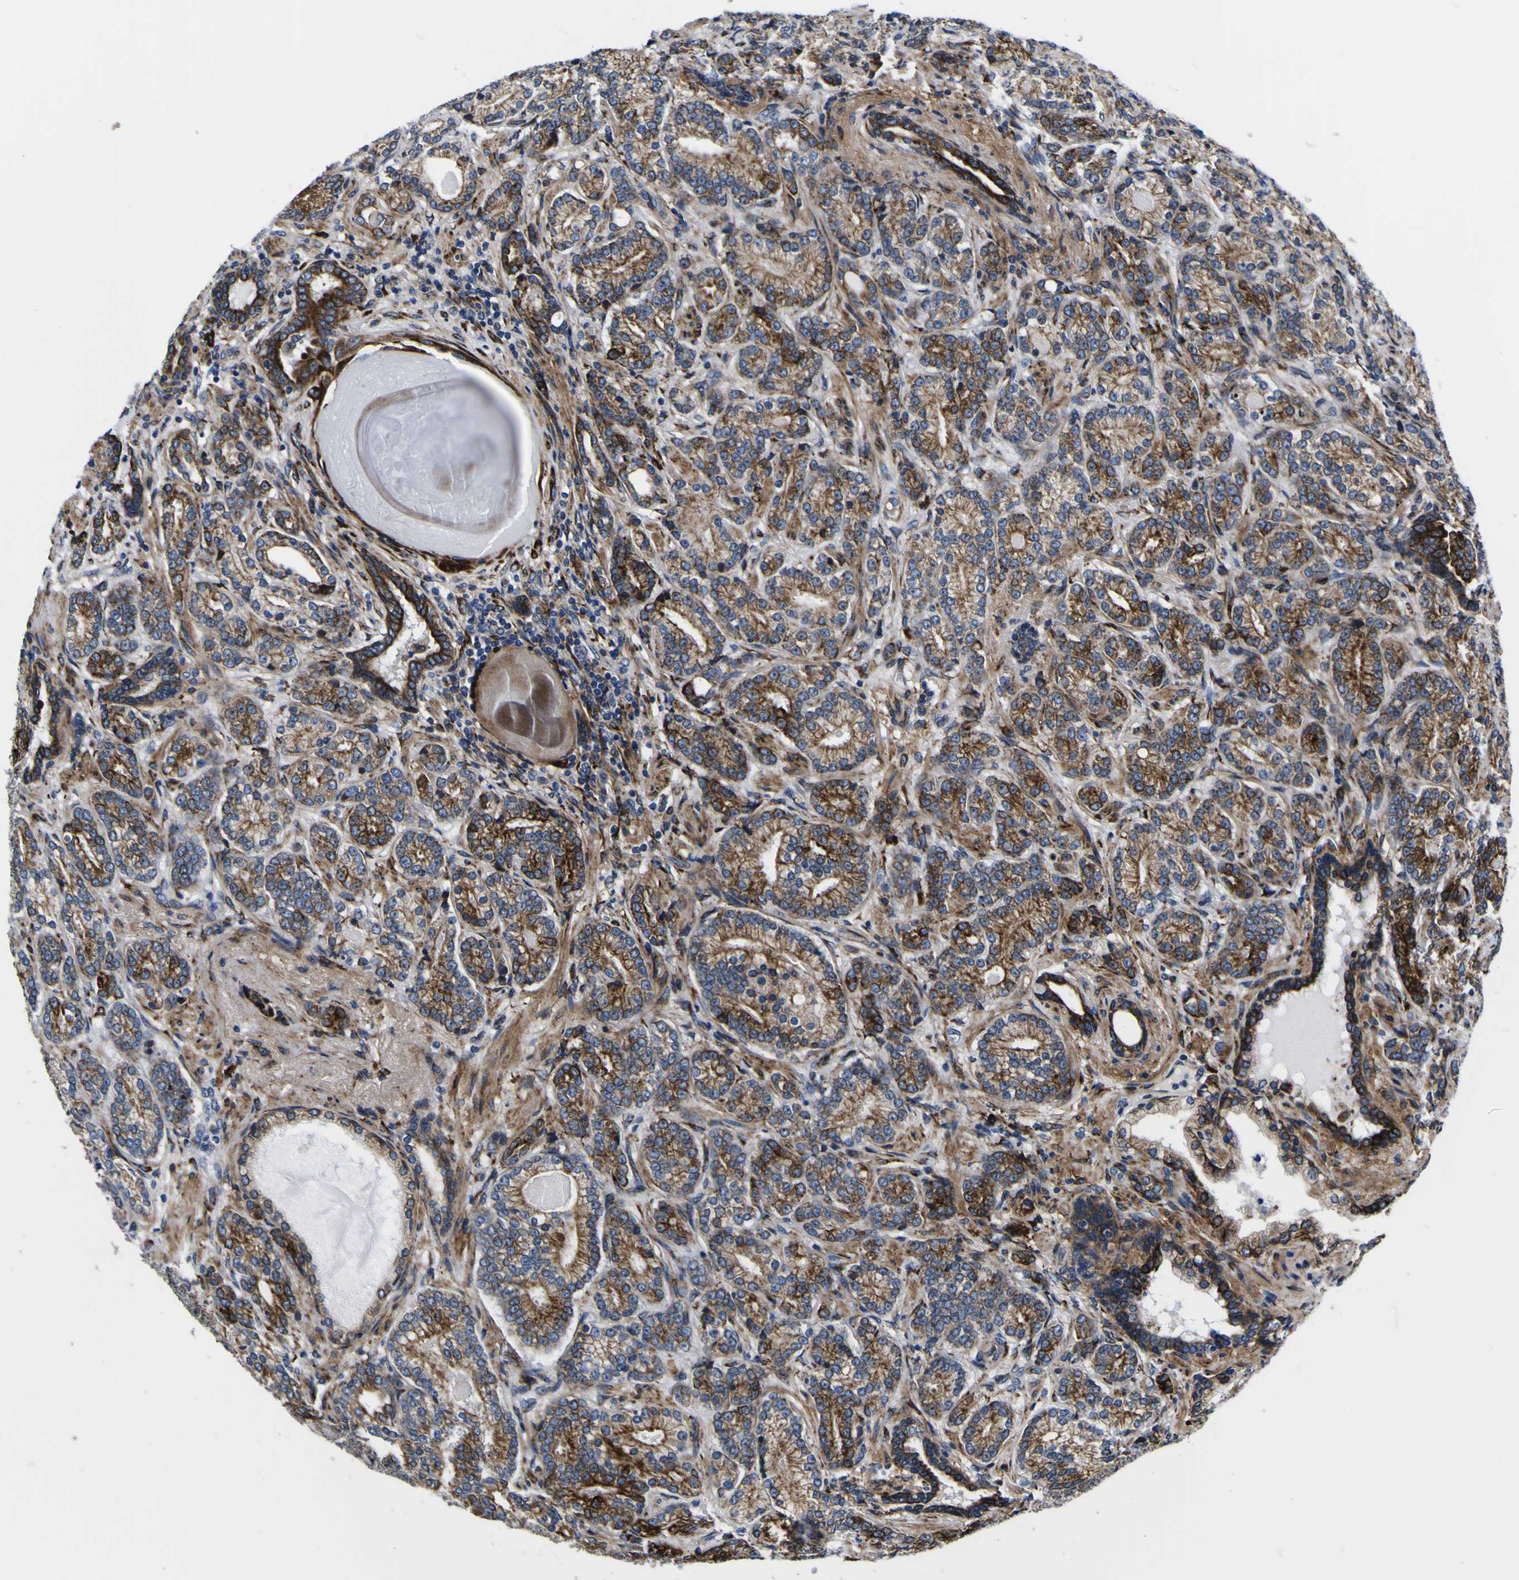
{"staining": {"intensity": "moderate", "quantity": ">75%", "location": "cytoplasmic/membranous"}, "tissue": "prostate cancer", "cell_type": "Tumor cells", "image_type": "cancer", "snomed": [{"axis": "morphology", "description": "Adenocarcinoma, High grade"}, {"axis": "topography", "description": "Prostate"}], "caption": "Brown immunohistochemical staining in prostate cancer displays moderate cytoplasmic/membranous expression in approximately >75% of tumor cells.", "gene": "SCD", "patient": {"sex": "male", "age": 61}}